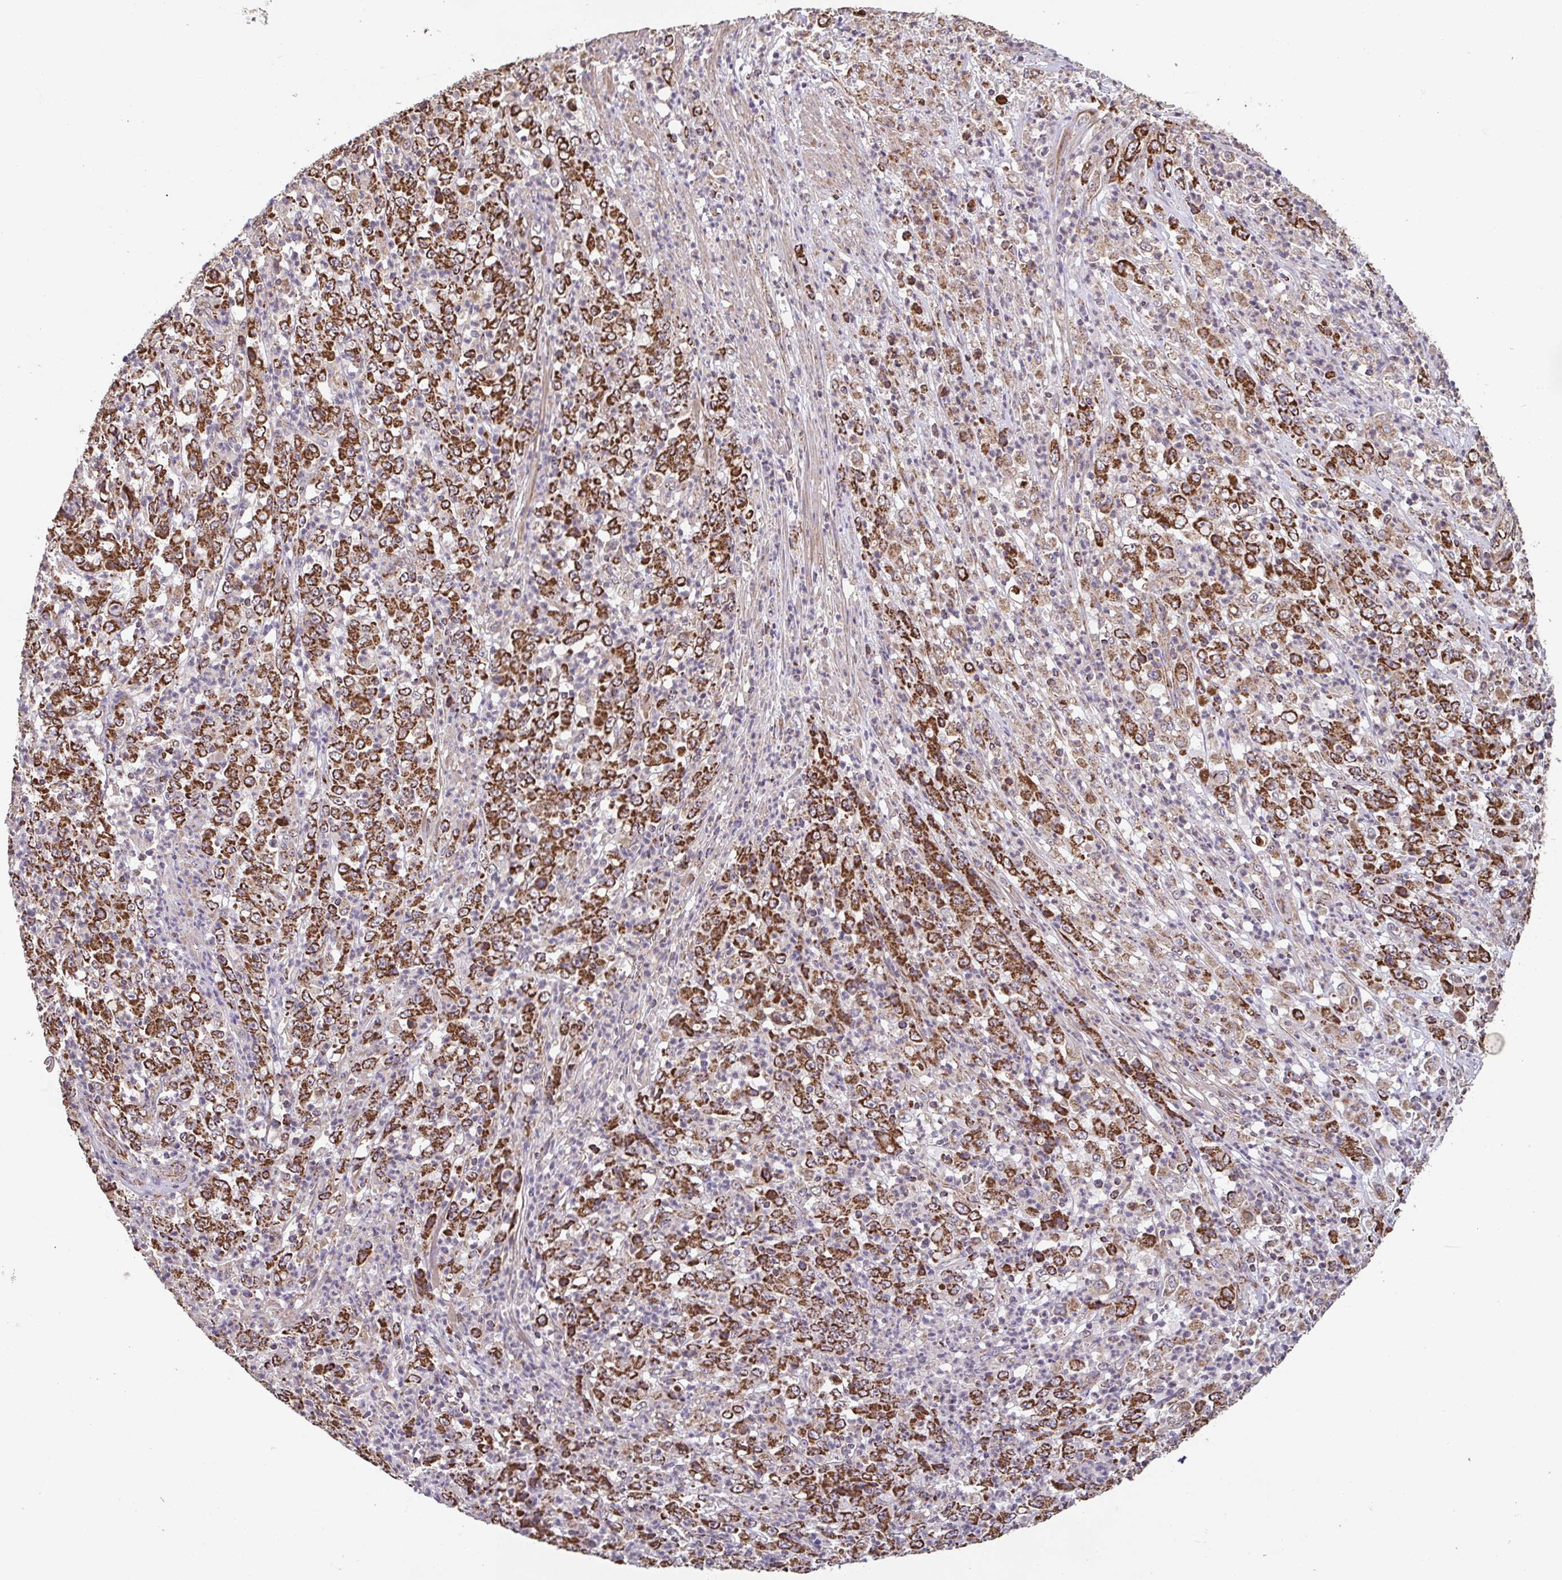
{"staining": {"intensity": "strong", "quantity": ">75%", "location": "cytoplasmic/membranous"}, "tissue": "stomach cancer", "cell_type": "Tumor cells", "image_type": "cancer", "snomed": [{"axis": "morphology", "description": "Adenocarcinoma, NOS"}, {"axis": "topography", "description": "Stomach, lower"}], "caption": "Protein expression analysis of stomach cancer reveals strong cytoplasmic/membranous staining in approximately >75% of tumor cells. (Stains: DAB (3,3'-diaminobenzidine) in brown, nuclei in blue, Microscopy: brightfield microscopy at high magnification).", "gene": "DIP2B", "patient": {"sex": "female", "age": 71}}